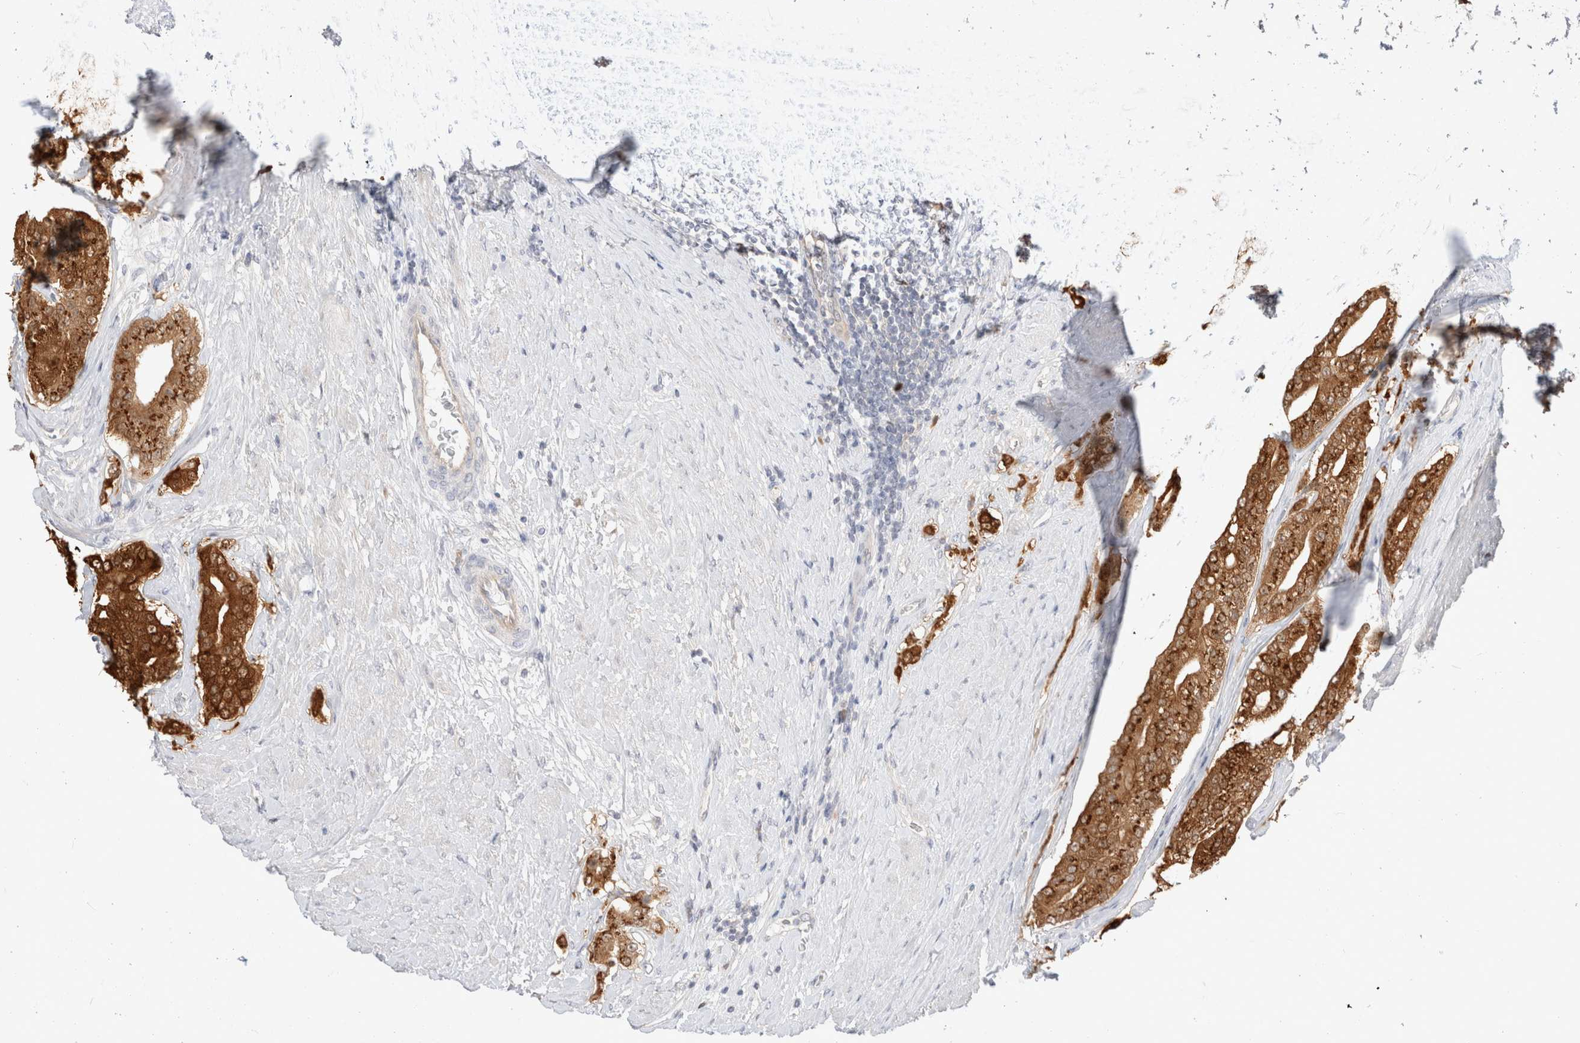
{"staining": {"intensity": "moderate", "quantity": ">75%", "location": "cytoplasmic/membranous"}, "tissue": "prostate cancer", "cell_type": "Tumor cells", "image_type": "cancer", "snomed": [{"axis": "morphology", "description": "Adenocarcinoma, High grade"}, {"axis": "topography", "description": "Prostate"}], "caption": "Prostate adenocarcinoma (high-grade) tissue shows moderate cytoplasmic/membranous expression in approximately >75% of tumor cells, visualized by immunohistochemistry. The protein is stained brown, and the nuclei are stained in blue (DAB IHC with brightfield microscopy, high magnification).", "gene": "EFCAB13", "patient": {"sex": "male", "age": 71}}